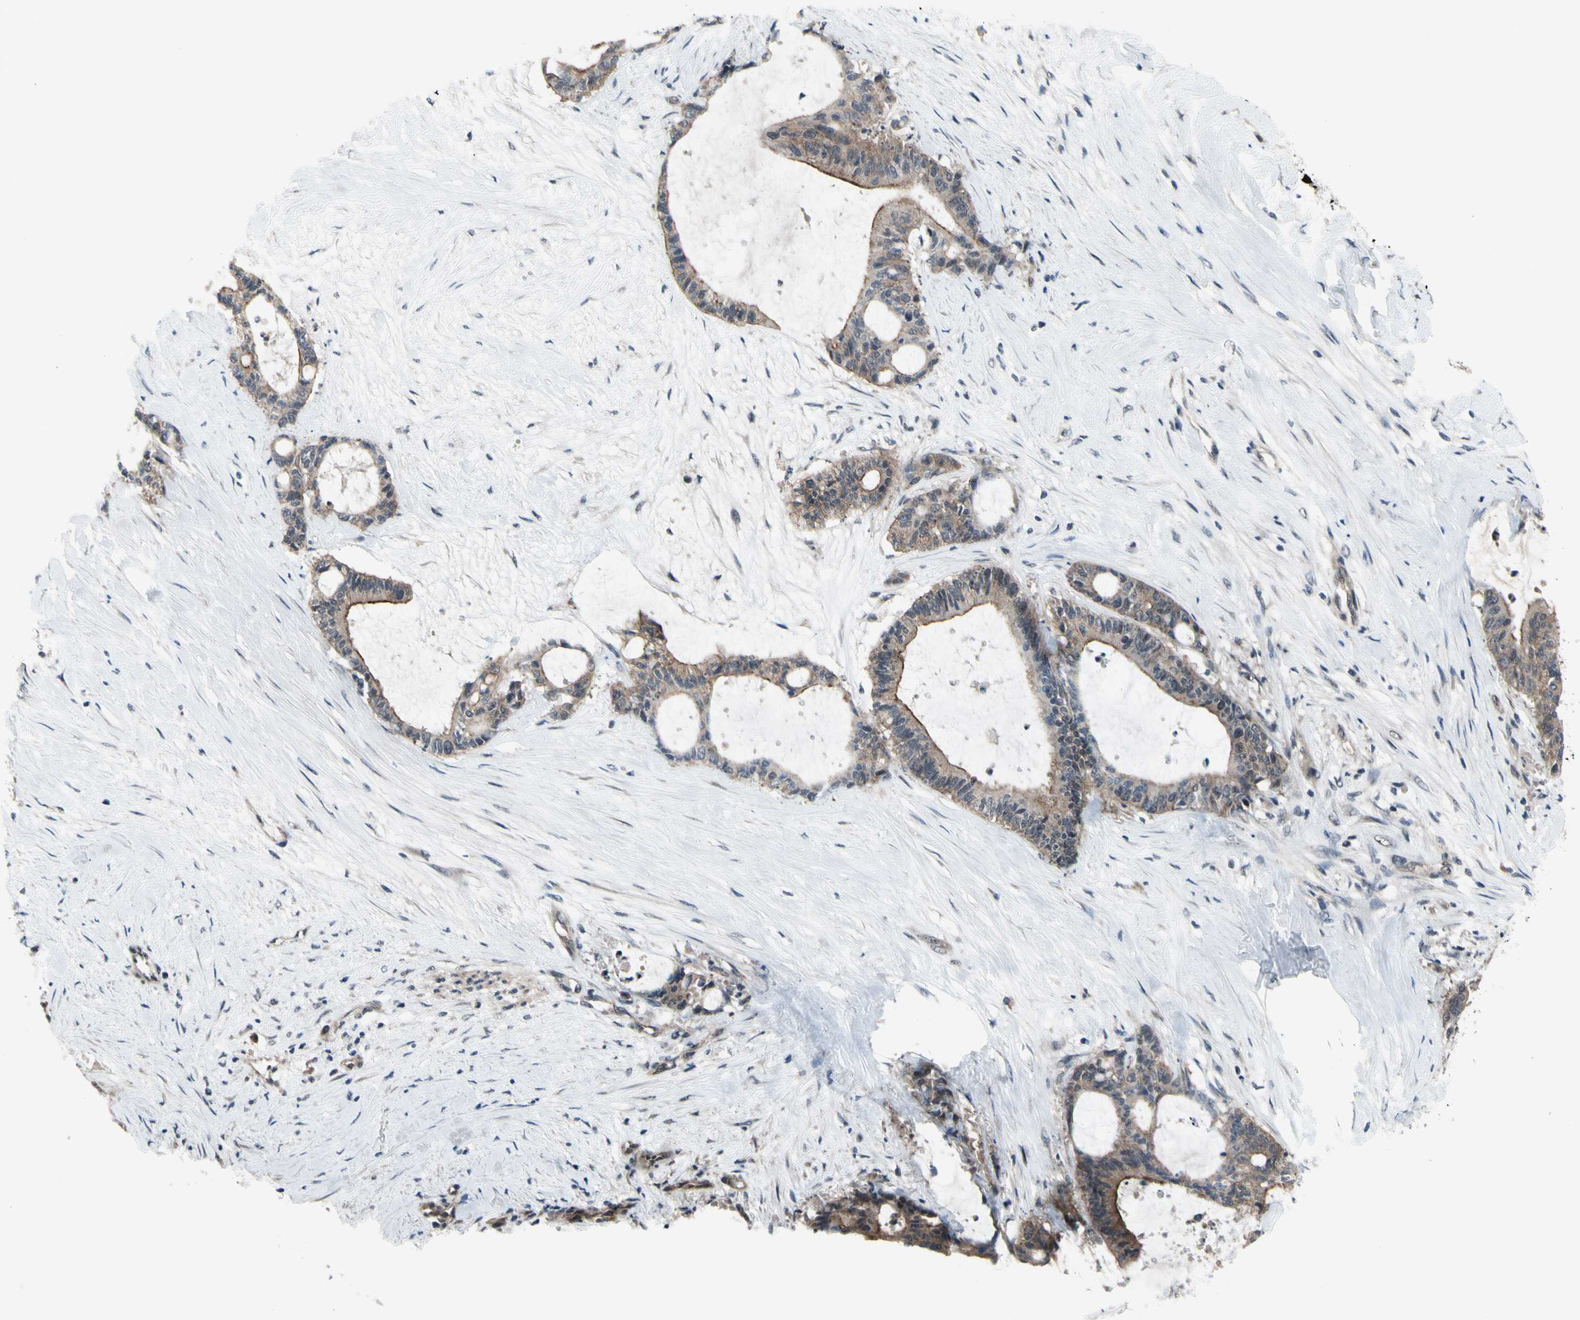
{"staining": {"intensity": "moderate", "quantity": ">75%", "location": "cytoplasmic/membranous"}, "tissue": "liver cancer", "cell_type": "Tumor cells", "image_type": "cancer", "snomed": [{"axis": "morphology", "description": "Cholangiocarcinoma"}, {"axis": "topography", "description": "Liver"}], "caption": "Cholangiocarcinoma (liver) was stained to show a protein in brown. There is medium levels of moderate cytoplasmic/membranous staining in approximately >75% of tumor cells. (IHC, brightfield microscopy, high magnification).", "gene": "TRDMT1", "patient": {"sex": "female", "age": 73}}